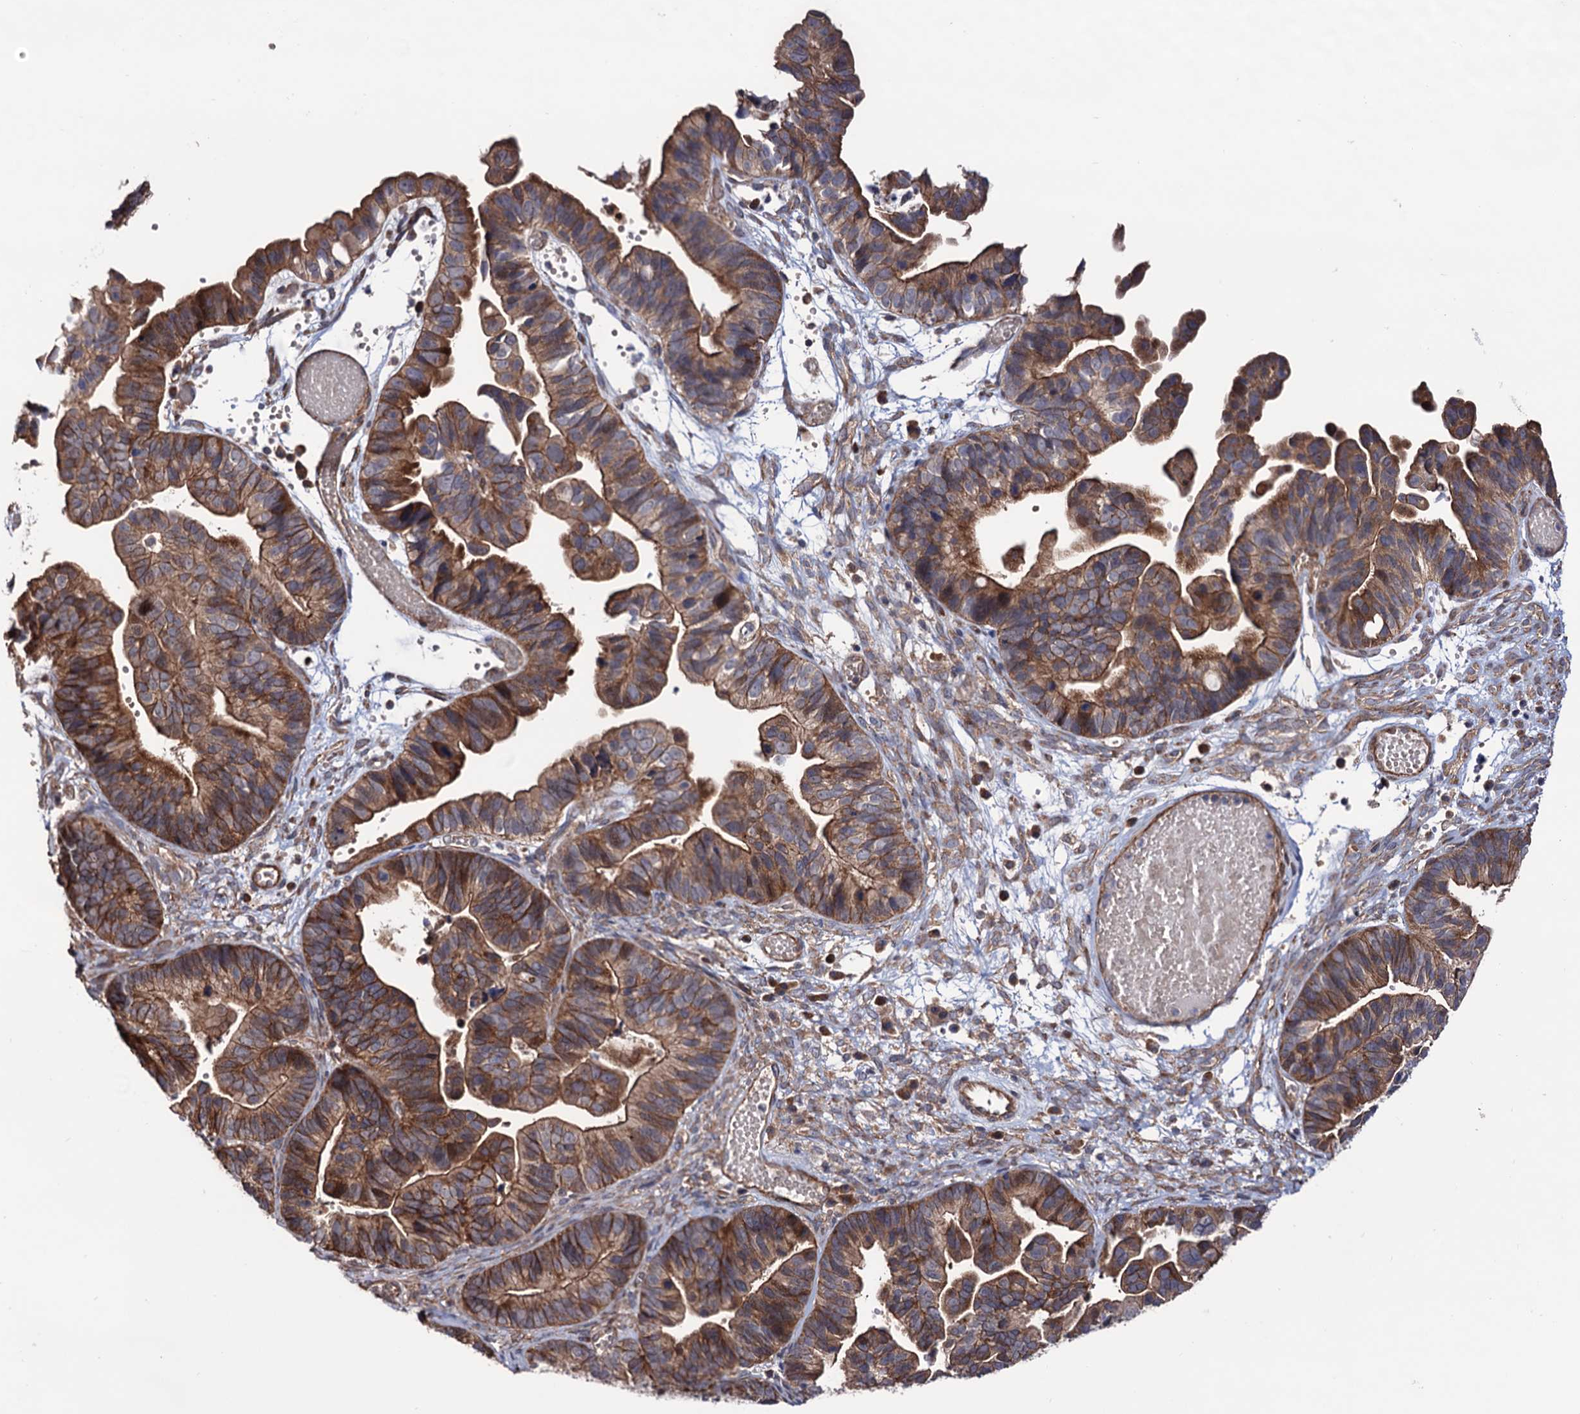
{"staining": {"intensity": "moderate", "quantity": ">75%", "location": "cytoplasmic/membranous"}, "tissue": "ovarian cancer", "cell_type": "Tumor cells", "image_type": "cancer", "snomed": [{"axis": "morphology", "description": "Cystadenocarcinoma, serous, NOS"}, {"axis": "topography", "description": "Ovary"}], "caption": "Ovarian serous cystadenocarcinoma stained for a protein demonstrates moderate cytoplasmic/membranous positivity in tumor cells. (Stains: DAB in brown, nuclei in blue, Microscopy: brightfield microscopy at high magnification).", "gene": "FERMT2", "patient": {"sex": "female", "age": 56}}